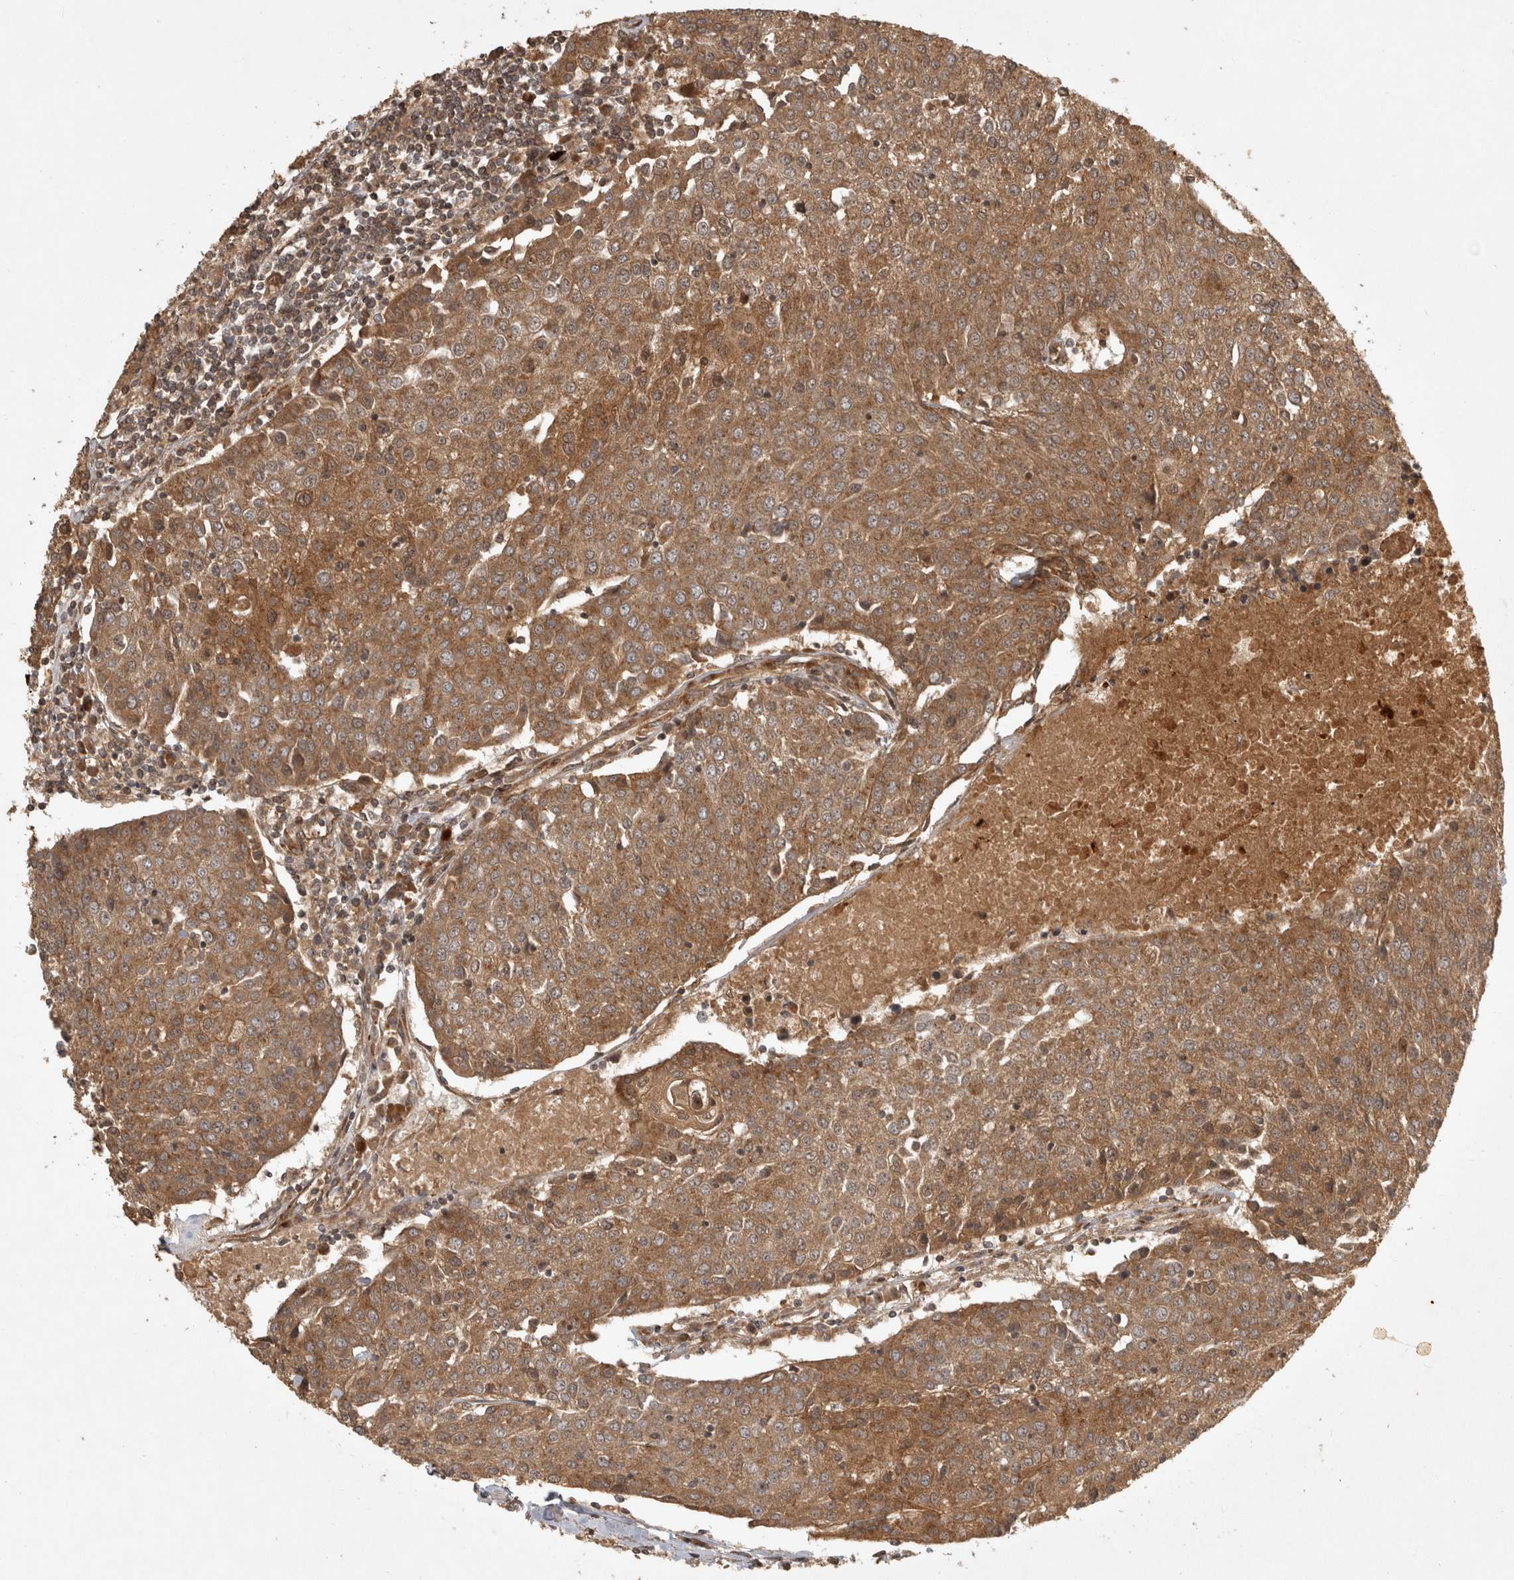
{"staining": {"intensity": "moderate", "quantity": ">75%", "location": "cytoplasmic/membranous"}, "tissue": "urothelial cancer", "cell_type": "Tumor cells", "image_type": "cancer", "snomed": [{"axis": "morphology", "description": "Urothelial carcinoma, High grade"}, {"axis": "topography", "description": "Urinary bladder"}], "caption": "A brown stain highlights moderate cytoplasmic/membranous expression of a protein in urothelial cancer tumor cells.", "gene": "CAMSAP2", "patient": {"sex": "female", "age": 85}}